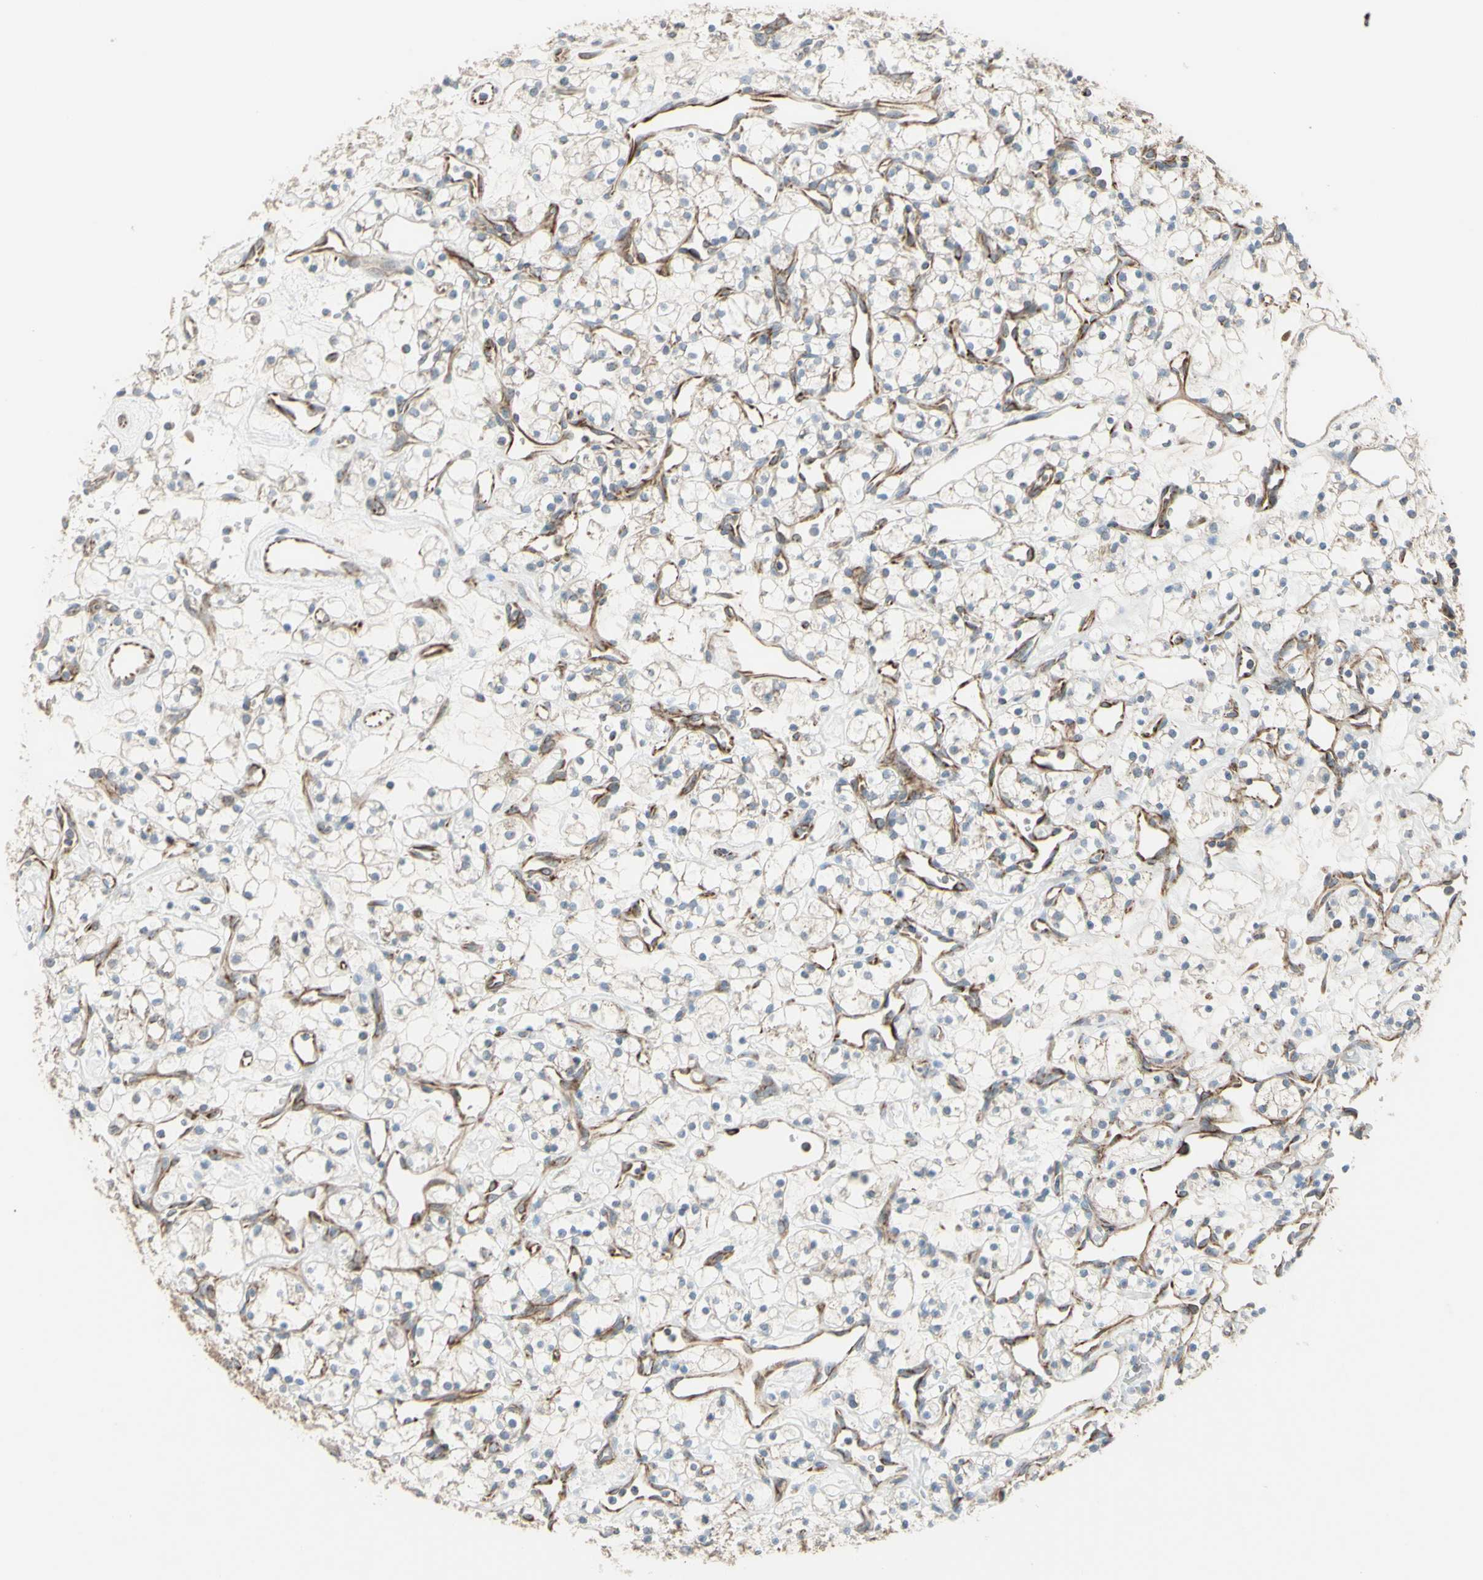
{"staining": {"intensity": "negative", "quantity": "none", "location": "none"}, "tissue": "renal cancer", "cell_type": "Tumor cells", "image_type": "cancer", "snomed": [{"axis": "morphology", "description": "Adenocarcinoma, NOS"}, {"axis": "topography", "description": "Kidney"}], "caption": "The histopathology image displays no significant staining in tumor cells of renal cancer.", "gene": "FAM171B", "patient": {"sex": "female", "age": 60}}